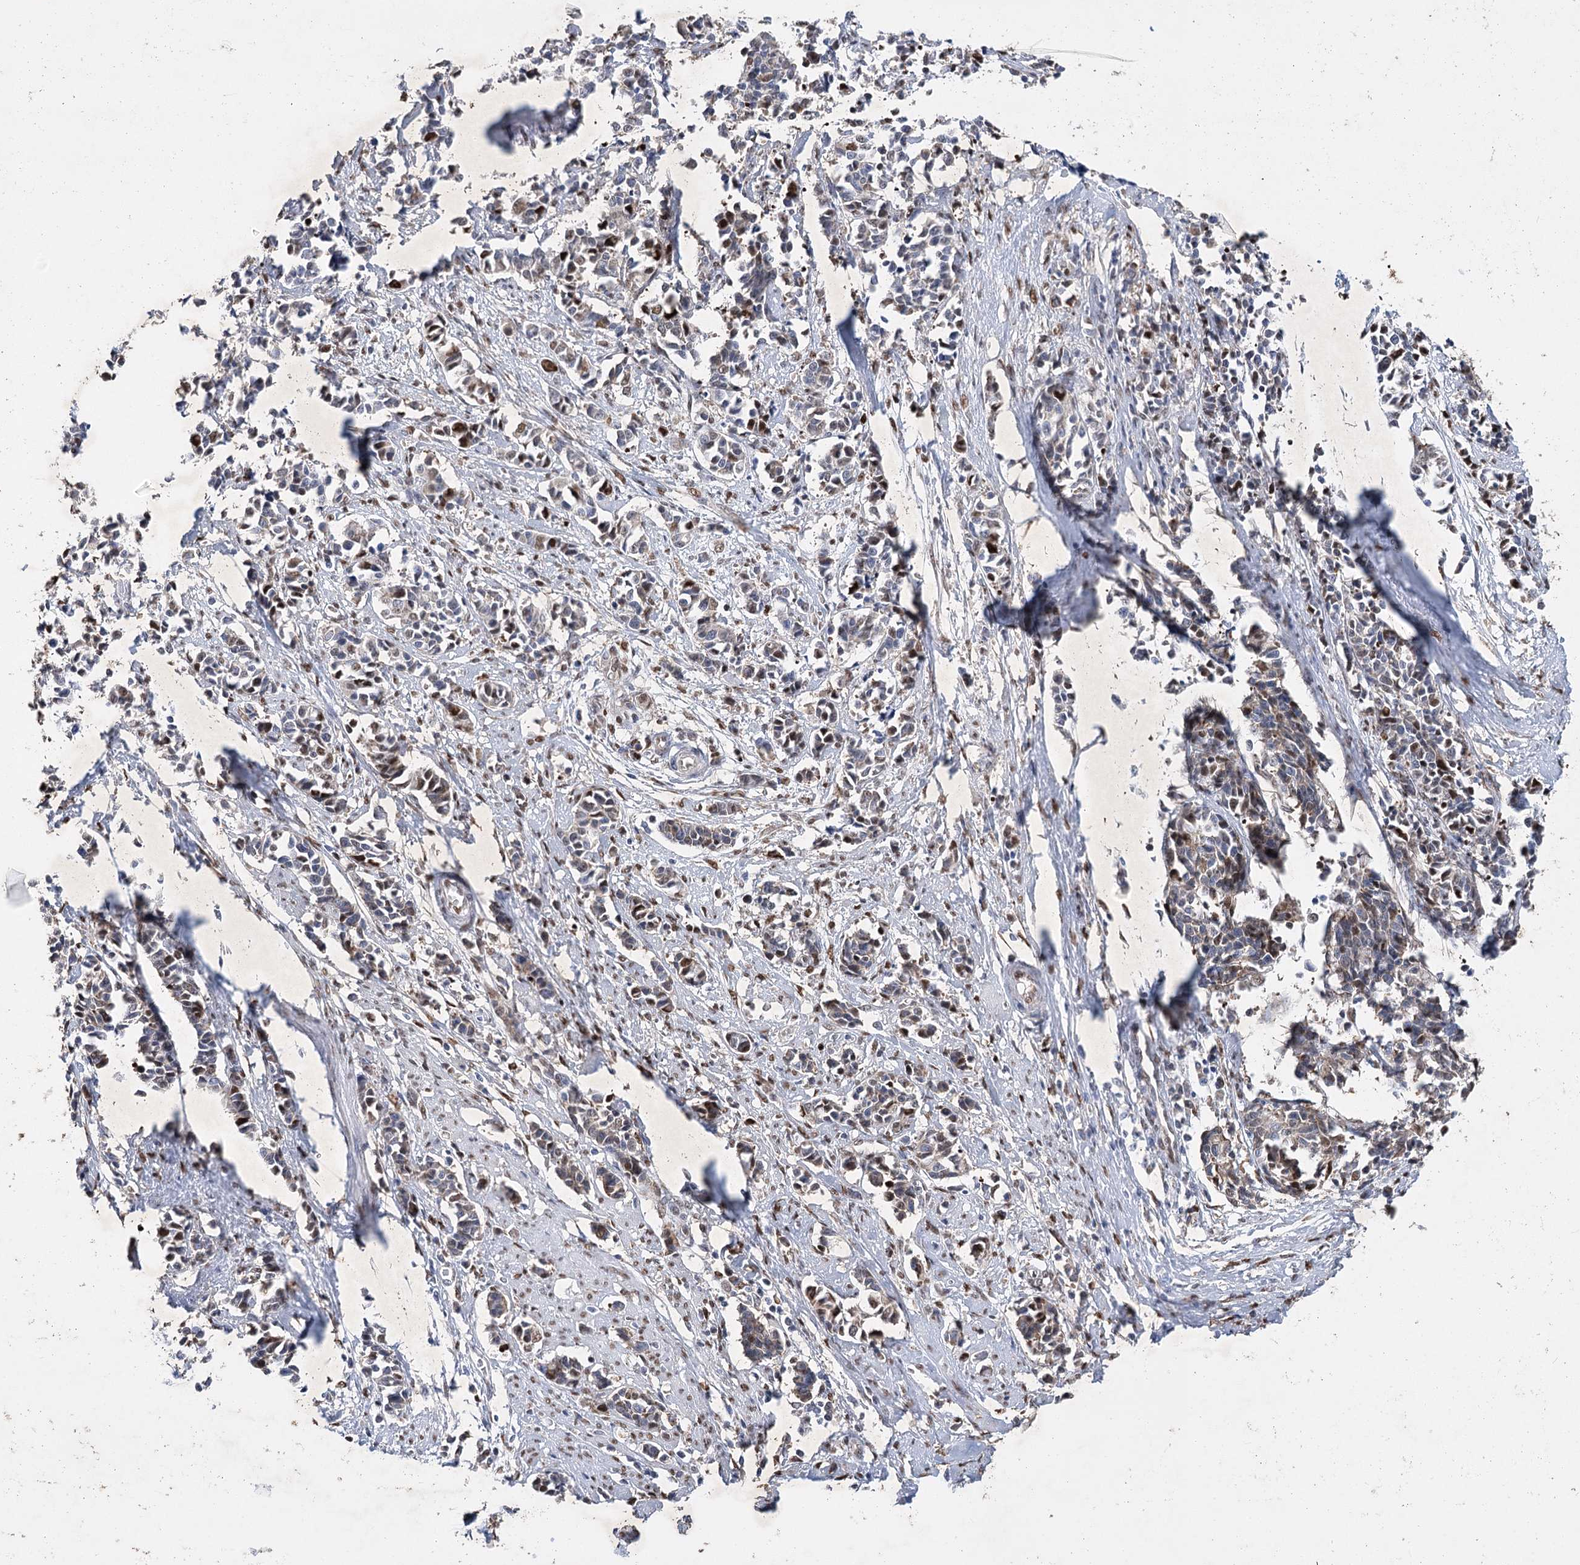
{"staining": {"intensity": "weak", "quantity": ">75%", "location": "cytoplasmic/membranous,nuclear"}, "tissue": "cervical cancer", "cell_type": "Tumor cells", "image_type": "cancer", "snomed": [{"axis": "morphology", "description": "Normal tissue, NOS"}, {"axis": "morphology", "description": "Squamous cell carcinoma, NOS"}, {"axis": "topography", "description": "Cervix"}], "caption": "A low amount of weak cytoplasmic/membranous and nuclear positivity is present in about >75% of tumor cells in cervical squamous cell carcinoma tissue.", "gene": "NFU1", "patient": {"sex": "female", "age": 35}}